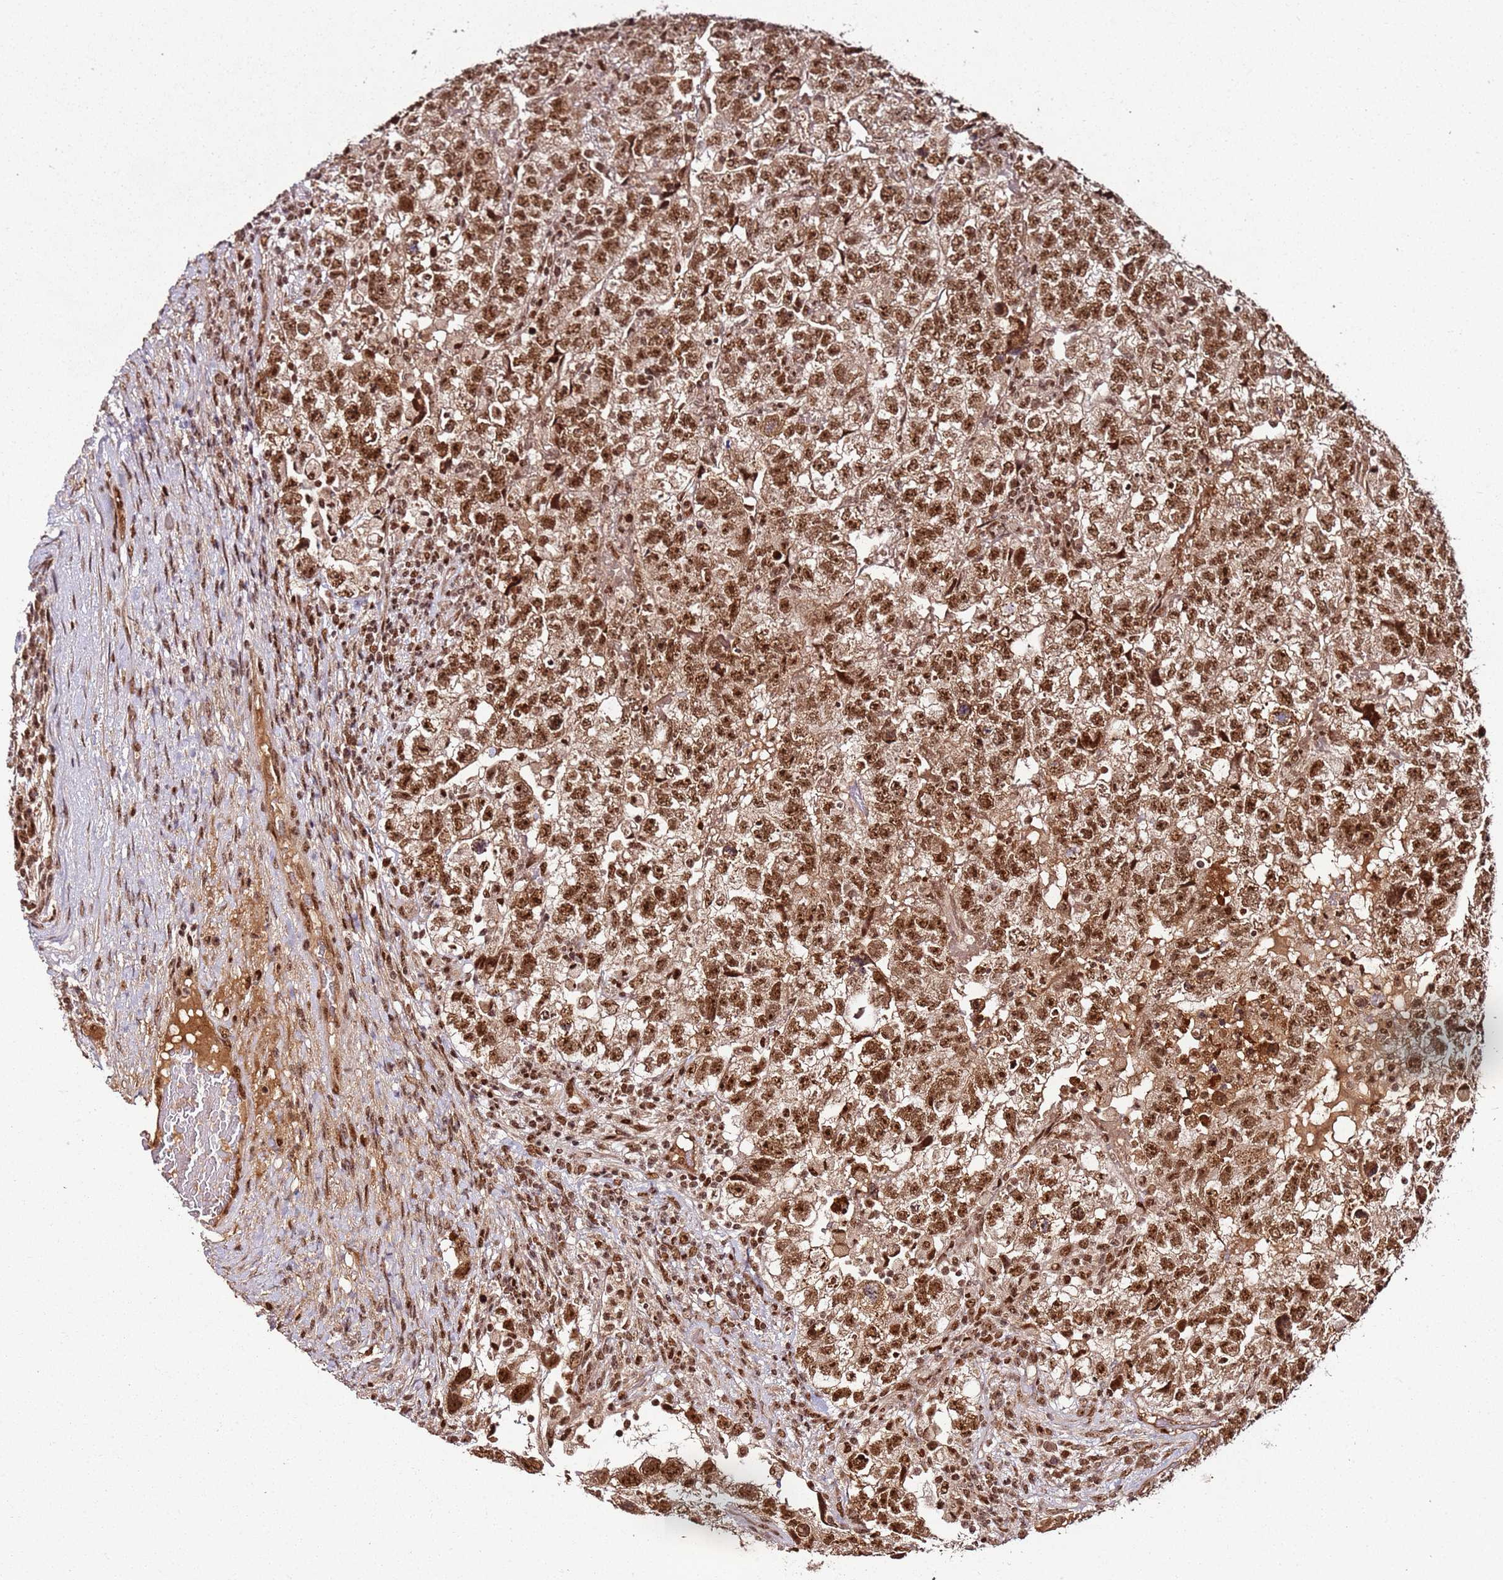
{"staining": {"intensity": "strong", "quantity": ">75%", "location": "nuclear"}, "tissue": "testis cancer", "cell_type": "Tumor cells", "image_type": "cancer", "snomed": [{"axis": "morphology", "description": "Normal tissue, NOS"}, {"axis": "morphology", "description": "Carcinoma, Embryonal, NOS"}, {"axis": "topography", "description": "Testis"}], "caption": "The image demonstrates staining of embryonal carcinoma (testis), revealing strong nuclear protein positivity (brown color) within tumor cells.", "gene": "XRN2", "patient": {"sex": "male", "age": 36}}